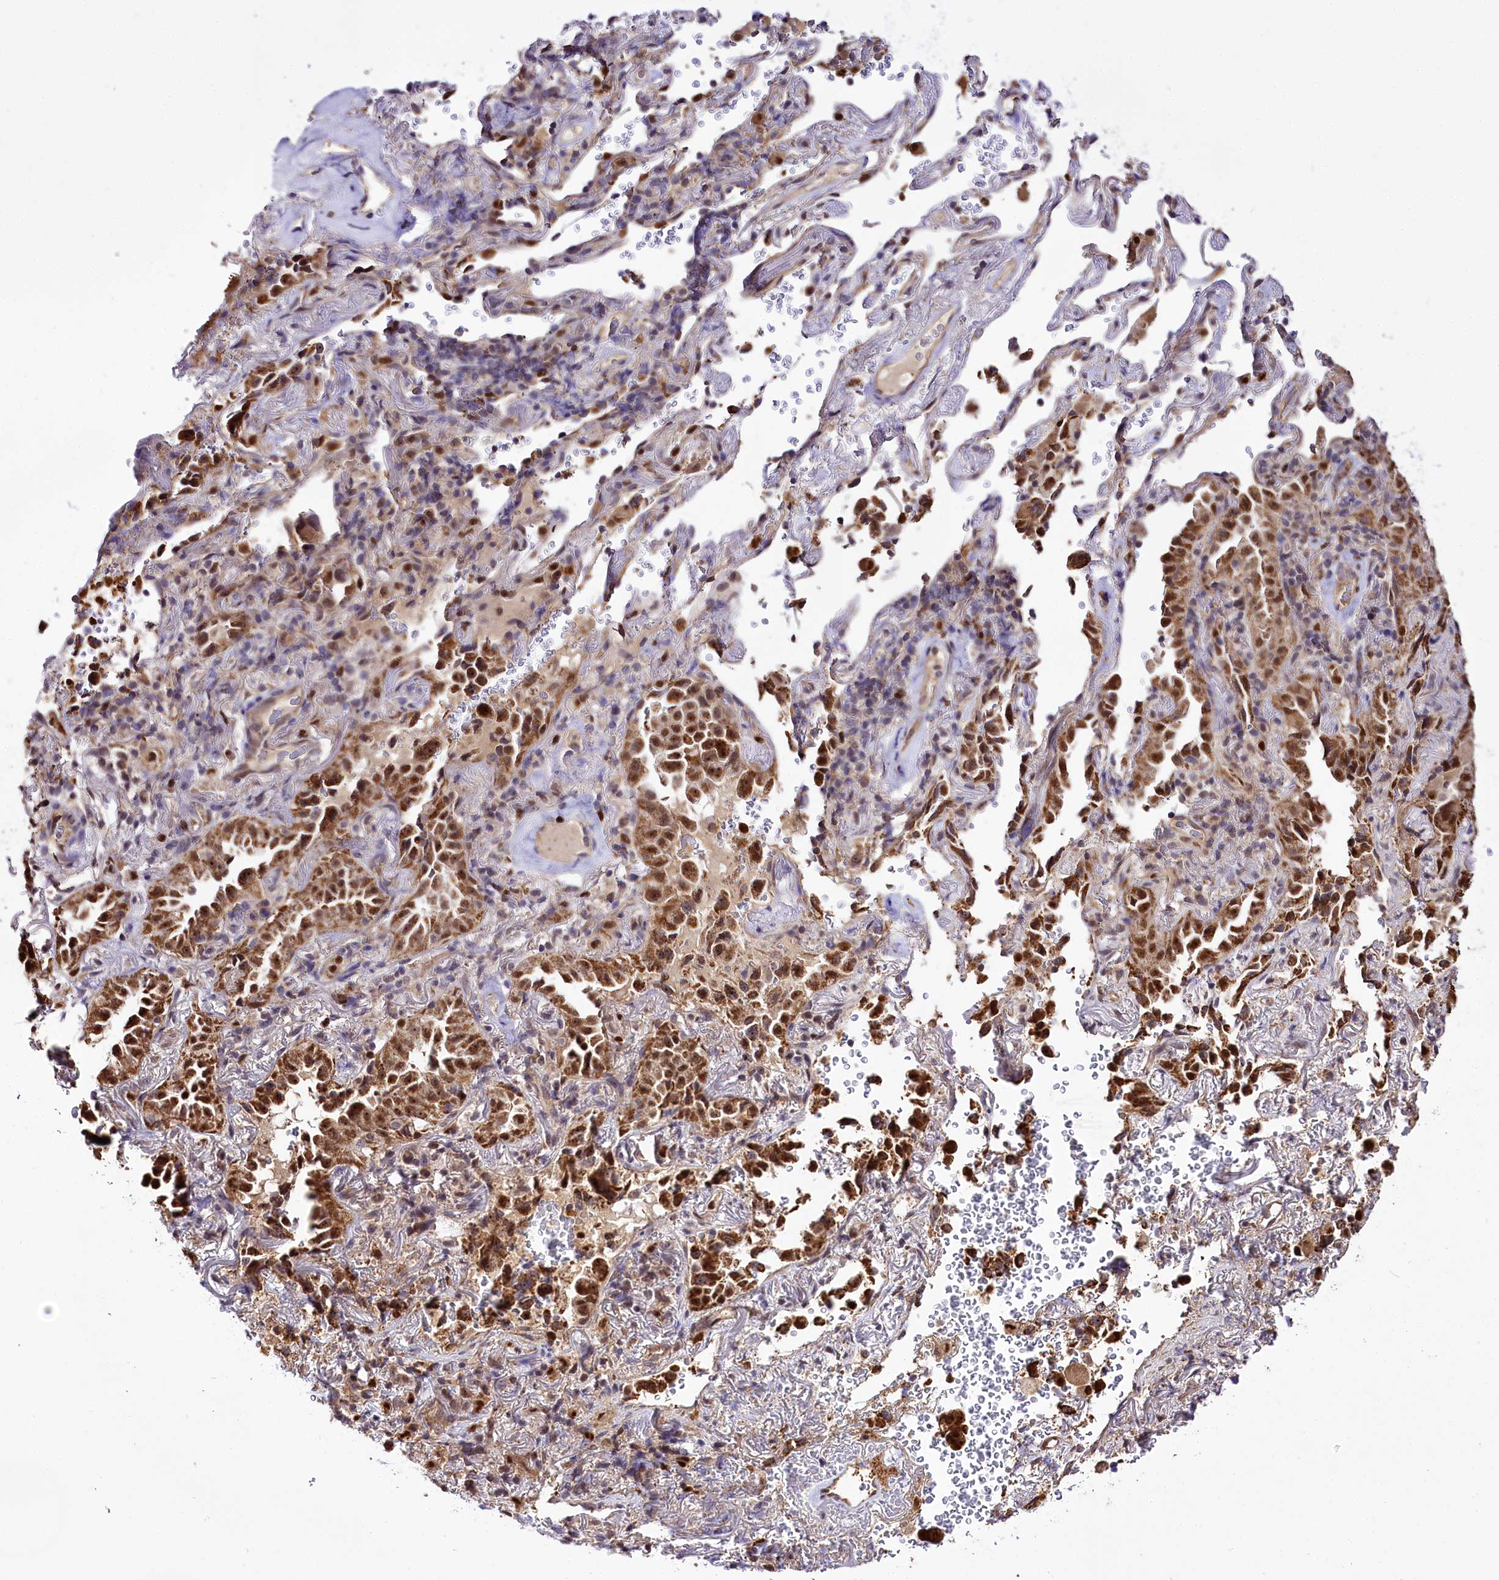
{"staining": {"intensity": "strong", "quantity": ">75%", "location": "cytoplasmic/membranous,nuclear"}, "tissue": "lung cancer", "cell_type": "Tumor cells", "image_type": "cancer", "snomed": [{"axis": "morphology", "description": "Adenocarcinoma, NOS"}, {"axis": "topography", "description": "Lung"}], "caption": "There is high levels of strong cytoplasmic/membranous and nuclear positivity in tumor cells of adenocarcinoma (lung), as demonstrated by immunohistochemical staining (brown color).", "gene": "GNL3L", "patient": {"sex": "female", "age": 69}}